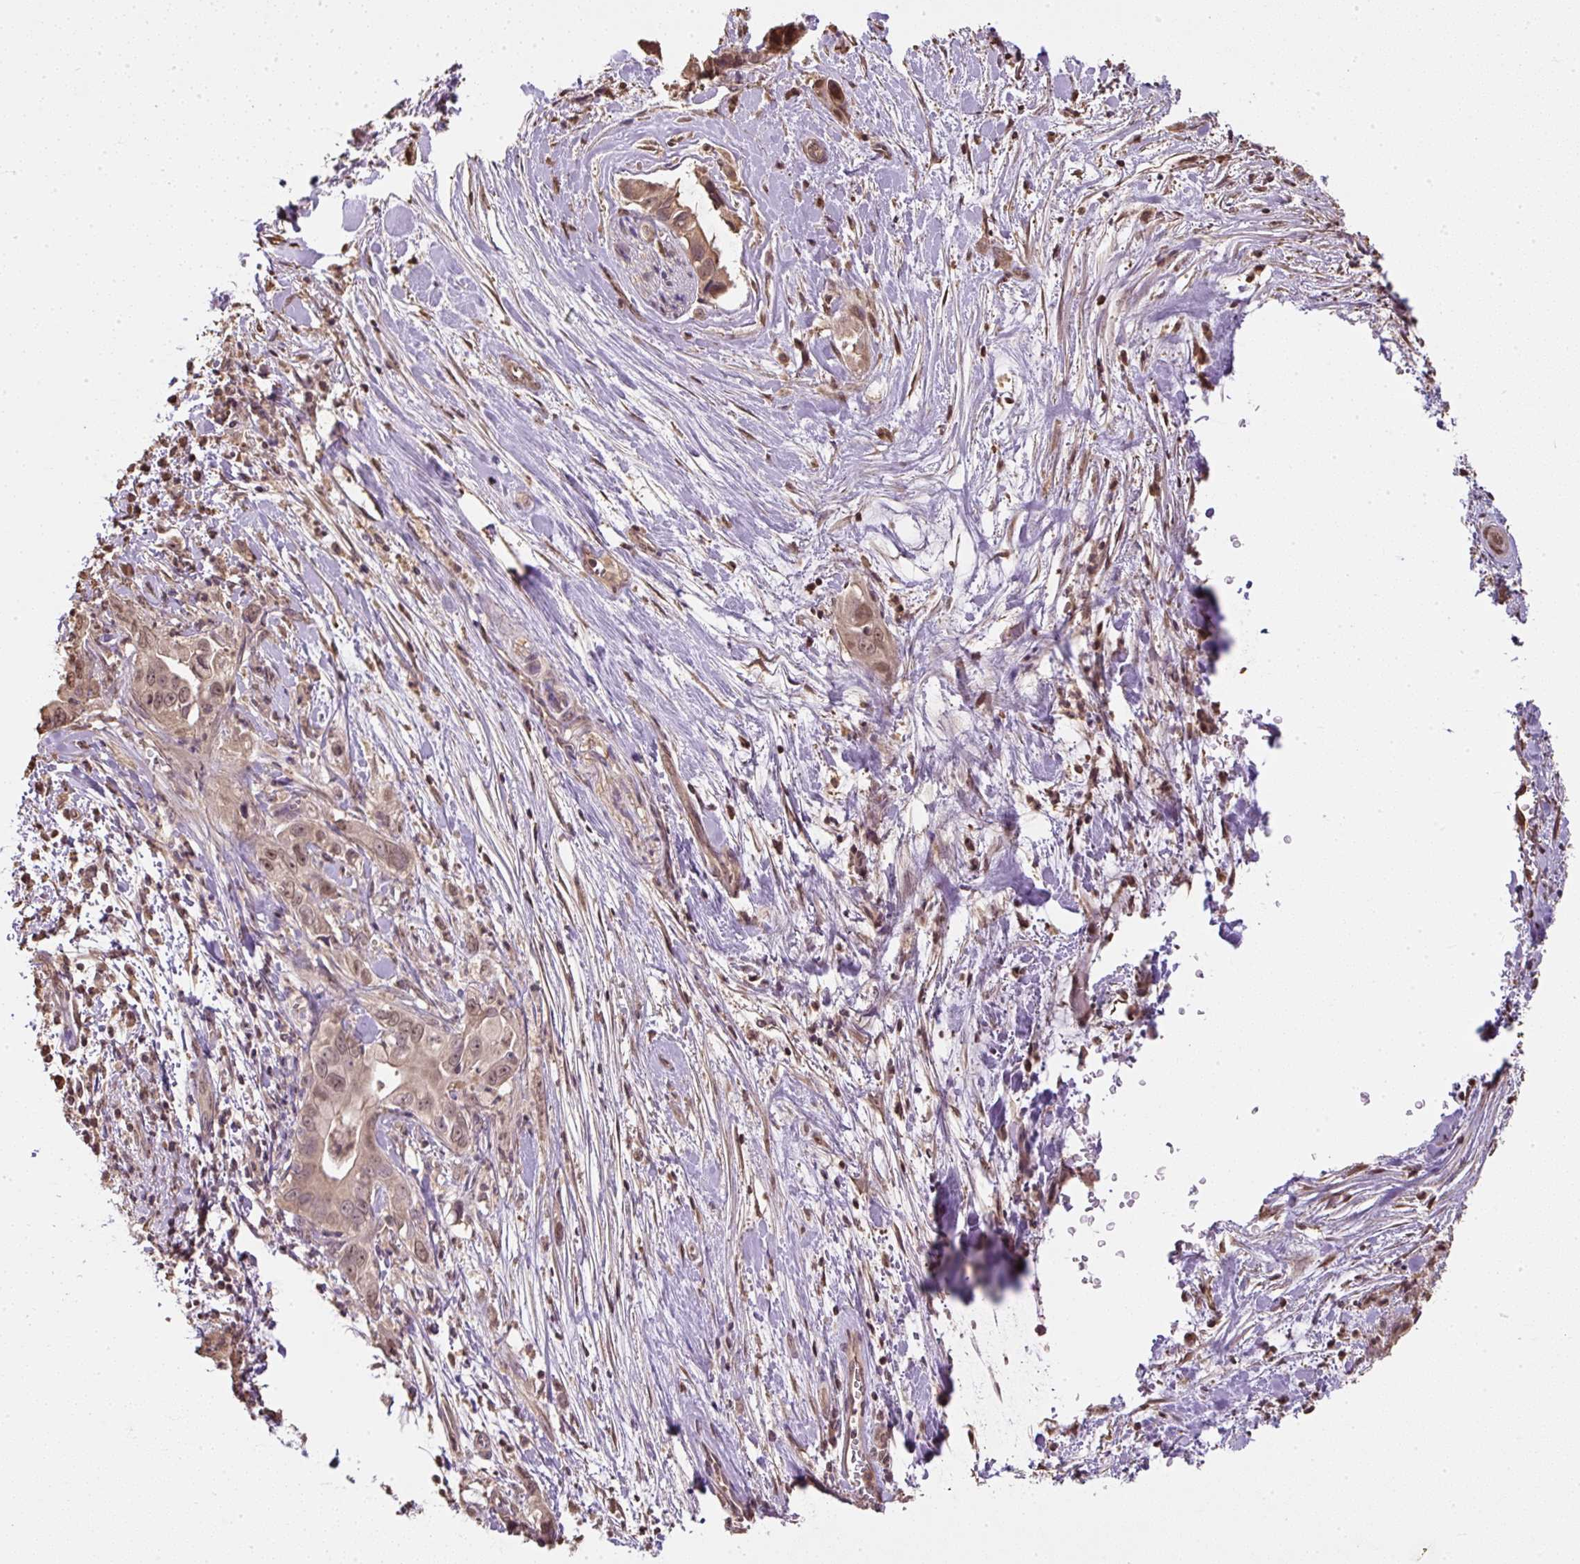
{"staining": {"intensity": "weak", "quantity": ">75%", "location": "cytoplasmic/membranous,nuclear"}, "tissue": "pancreatic cancer", "cell_type": "Tumor cells", "image_type": "cancer", "snomed": [{"axis": "morphology", "description": "Adenocarcinoma, NOS"}, {"axis": "topography", "description": "Pancreas"}], "caption": "Weak cytoplasmic/membranous and nuclear positivity is present in approximately >75% of tumor cells in pancreatic cancer (adenocarcinoma).", "gene": "TMEM170B", "patient": {"sex": "female", "age": 78}}